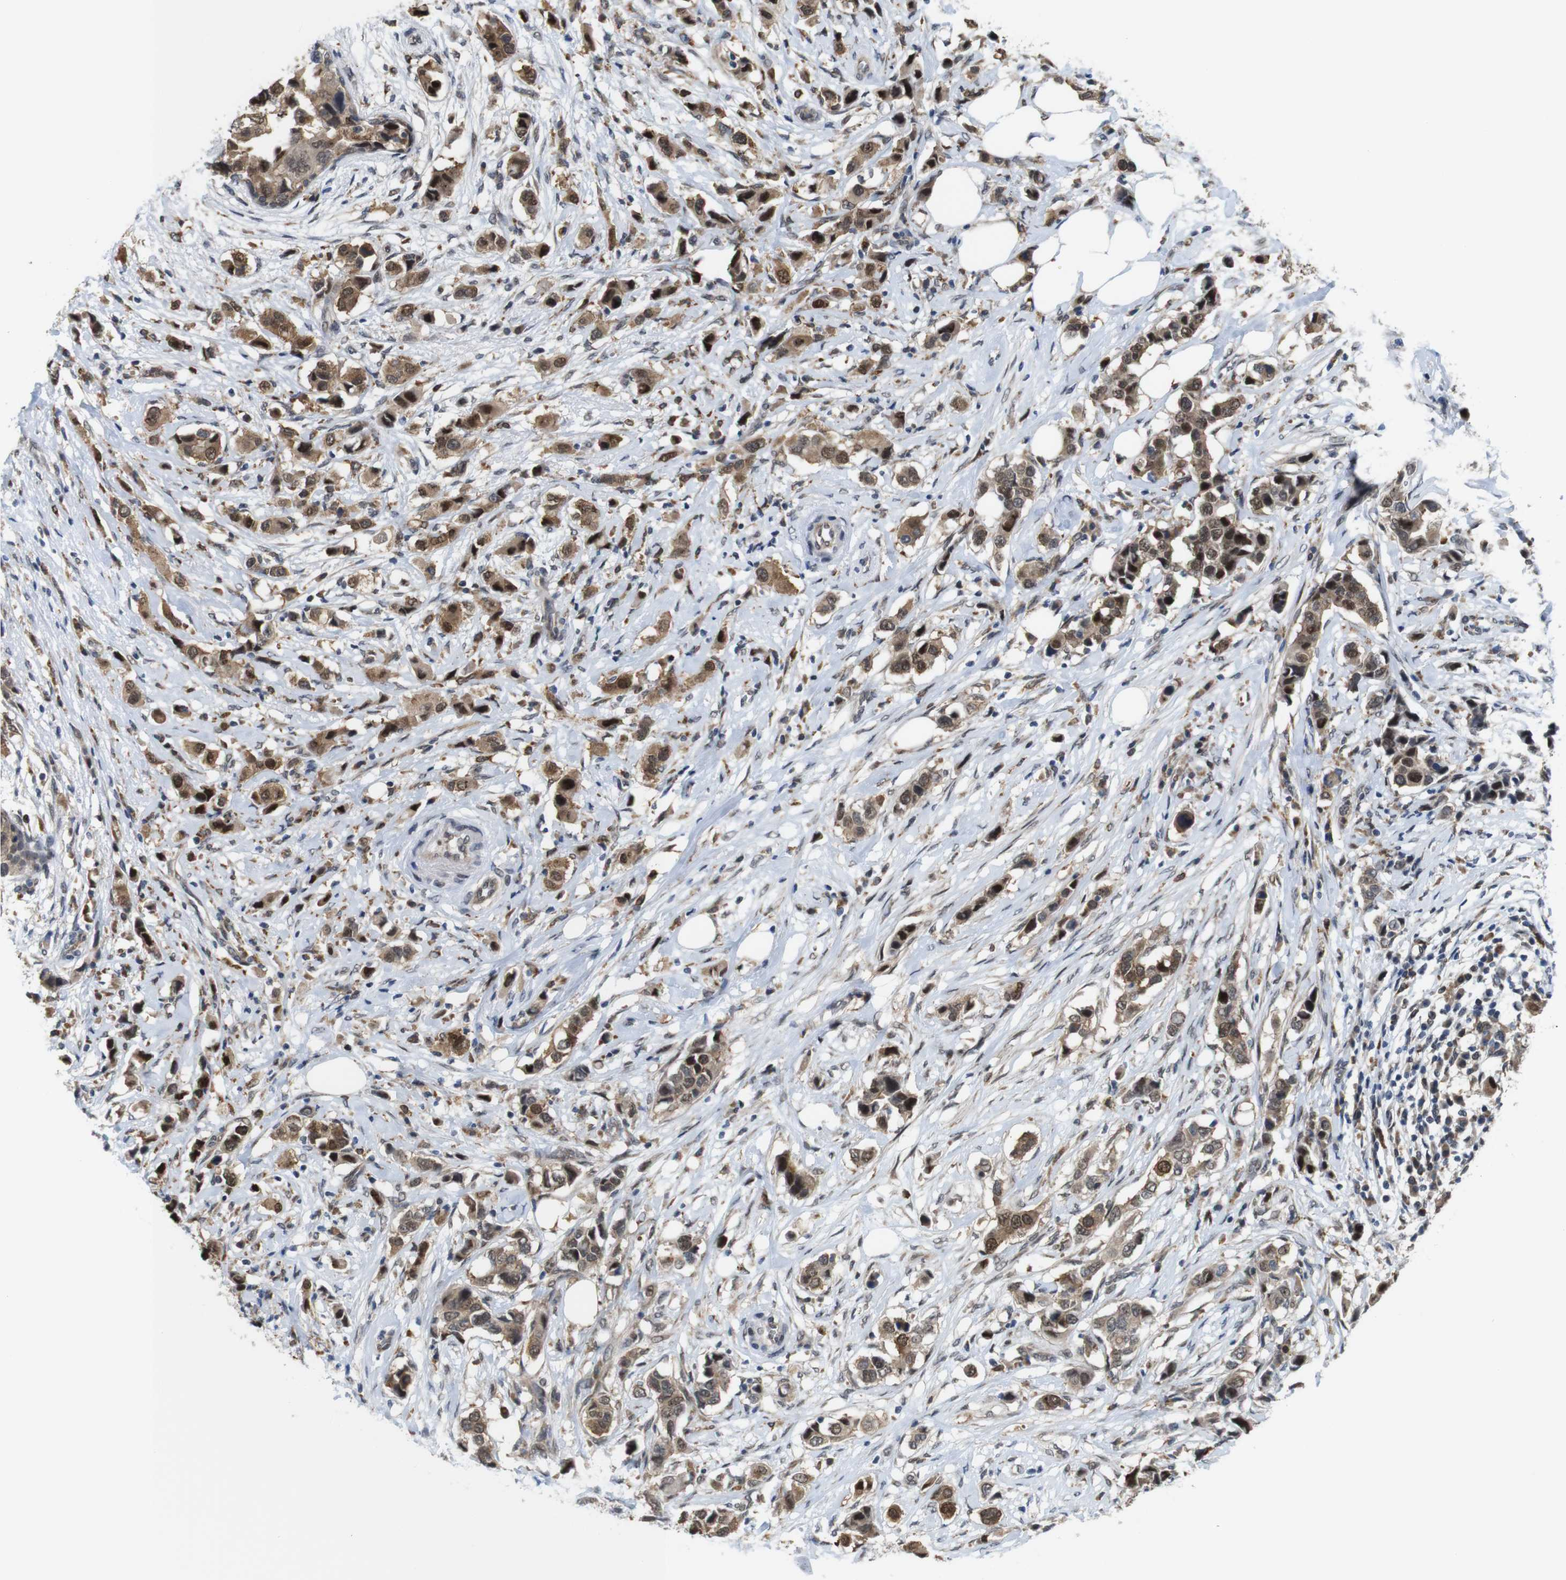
{"staining": {"intensity": "strong", "quantity": ">75%", "location": "cytoplasmic/membranous,nuclear"}, "tissue": "breast cancer", "cell_type": "Tumor cells", "image_type": "cancer", "snomed": [{"axis": "morphology", "description": "Normal tissue, NOS"}, {"axis": "morphology", "description": "Duct carcinoma"}, {"axis": "topography", "description": "Breast"}], "caption": "Breast infiltrating ductal carcinoma stained with DAB (3,3'-diaminobenzidine) IHC demonstrates high levels of strong cytoplasmic/membranous and nuclear expression in approximately >75% of tumor cells.", "gene": "PNMA8A", "patient": {"sex": "female", "age": 50}}